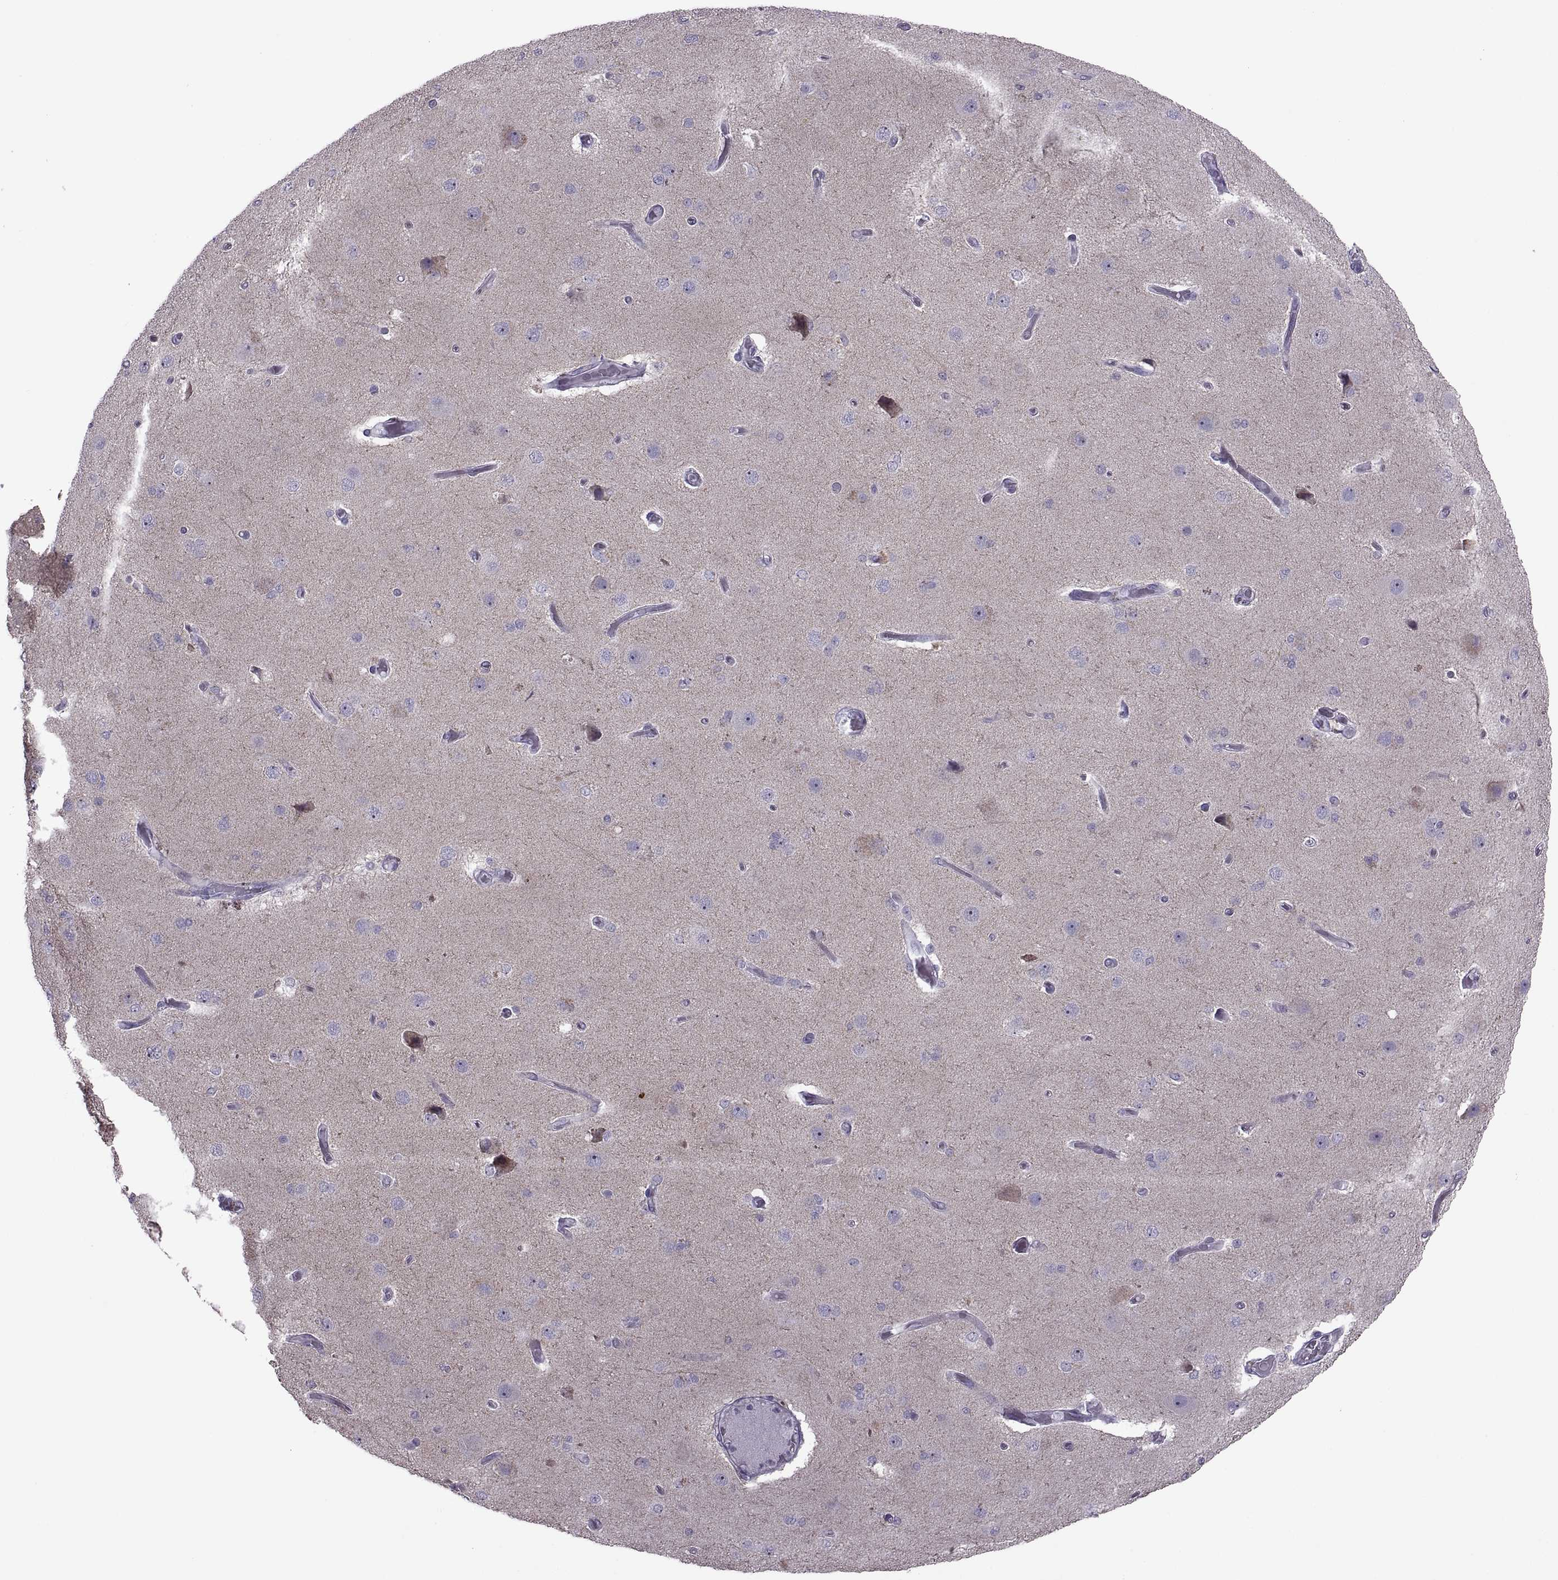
{"staining": {"intensity": "negative", "quantity": "none", "location": "none"}, "tissue": "cerebral cortex", "cell_type": "Endothelial cells", "image_type": "normal", "snomed": [{"axis": "morphology", "description": "Normal tissue, NOS"}, {"axis": "morphology", "description": "Glioma, malignant, High grade"}, {"axis": "topography", "description": "Cerebral cortex"}], "caption": "An immunohistochemistry histopathology image of unremarkable cerebral cortex is shown. There is no staining in endothelial cells of cerebral cortex. The staining was performed using DAB to visualize the protein expression in brown, while the nuclei were stained in blue with hematoxylin (Magnification: 20x).", "gene": "ASIC2", "patient": {"sex": "male", "age": 77}}